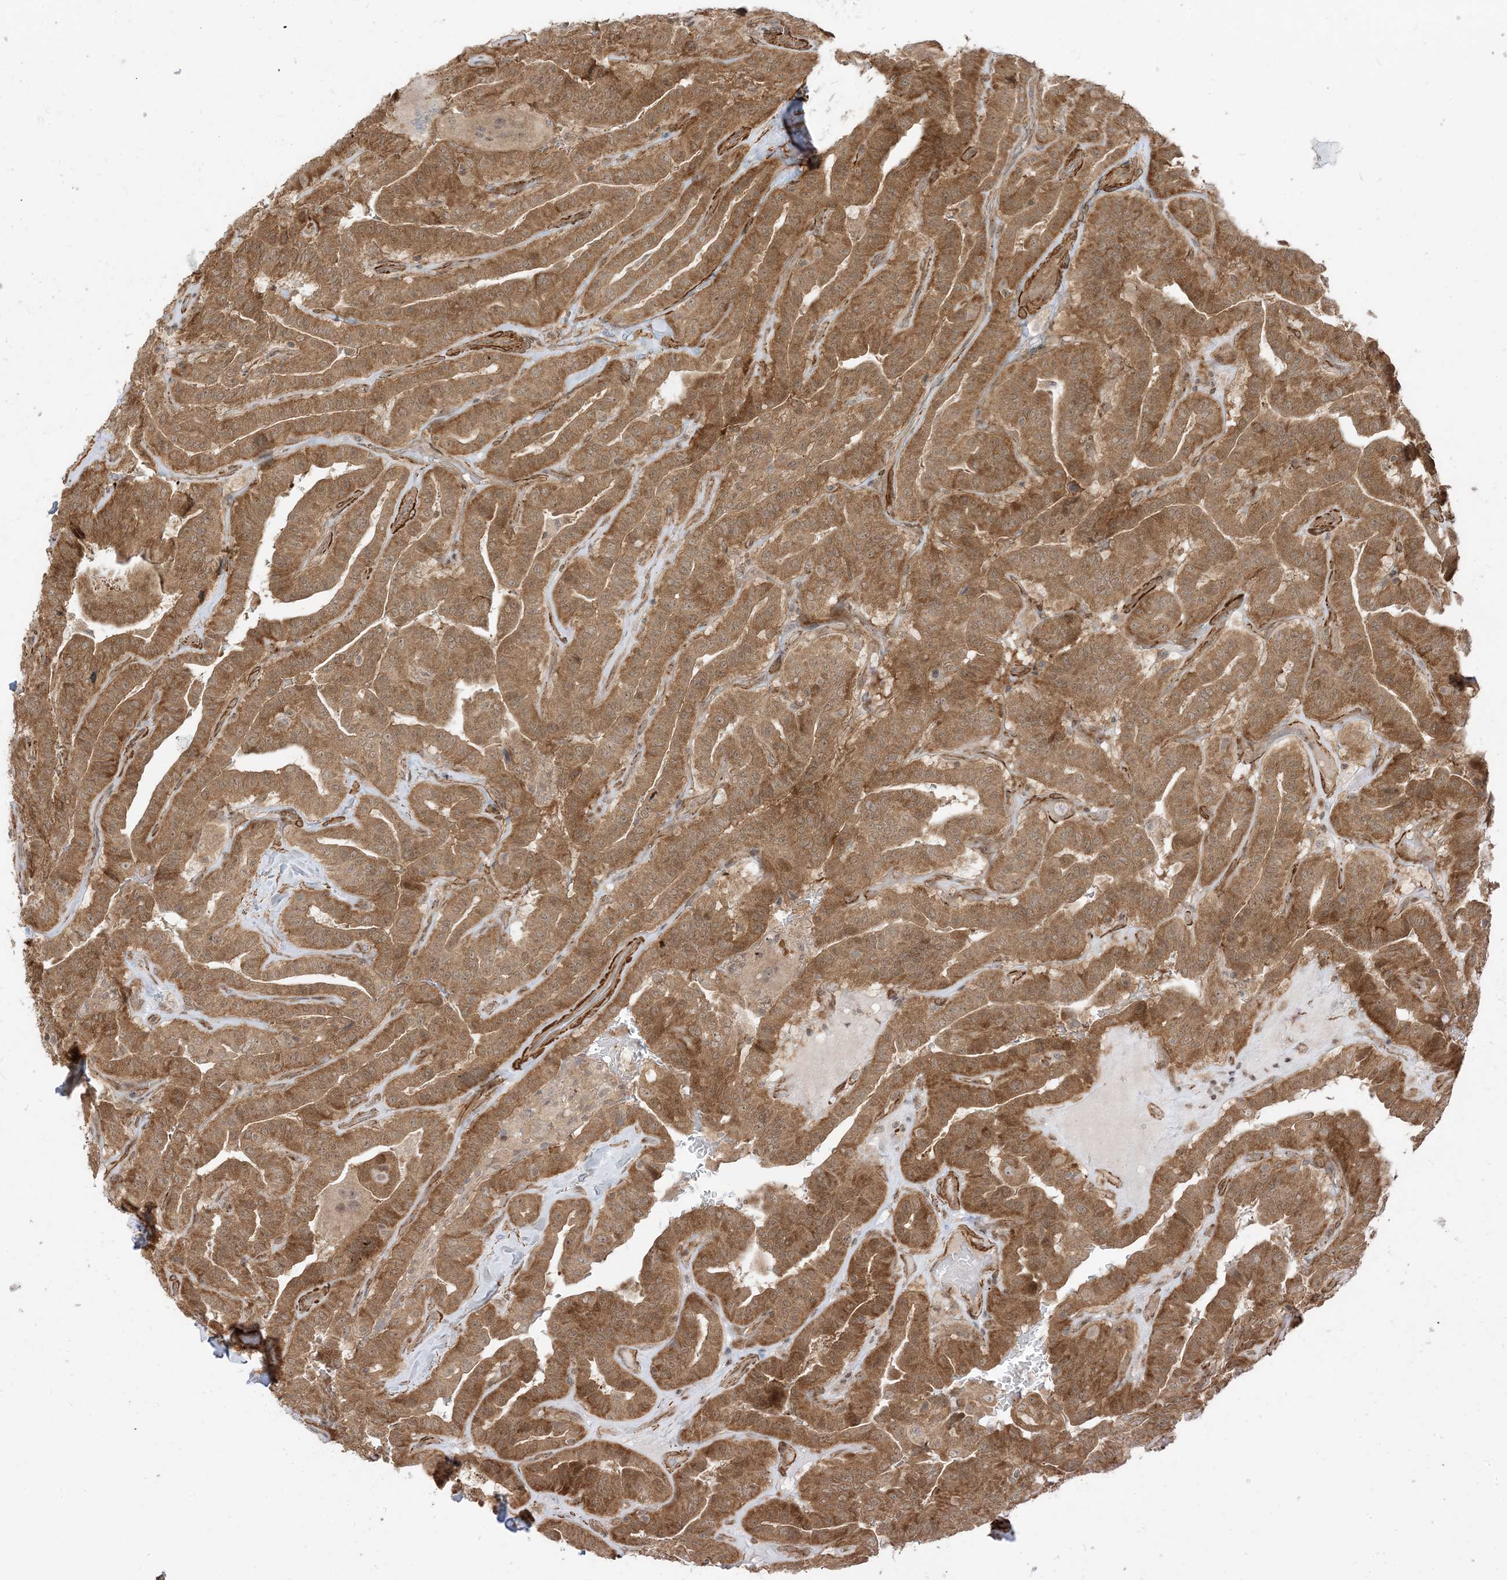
{"staining": {"intensity": "strong", "quantity": ">75%", "location": "cytoplasmic/membranous"}, "tissue": "thyroid cancer", "cell_type": "Tumor cells", "image_type": "cancer", "snomed": [{"axis": "morphology", "description": "Papillary adenocarcinoma, NOS"}, {"axis": "topography", "description": "Thyroid gland"}], "caption": "High-power microscopy captured an IHC photomicrograph of thyroid cancer (papillary adenocarcinoma), revealing strong cytoplasmic/membranous positivity in approximately >75% of tumor cells. (IHC, brightfield microscopy, high magnification).", "gene": "TBCC", "patient": {"sex": "male", "age": 77}}